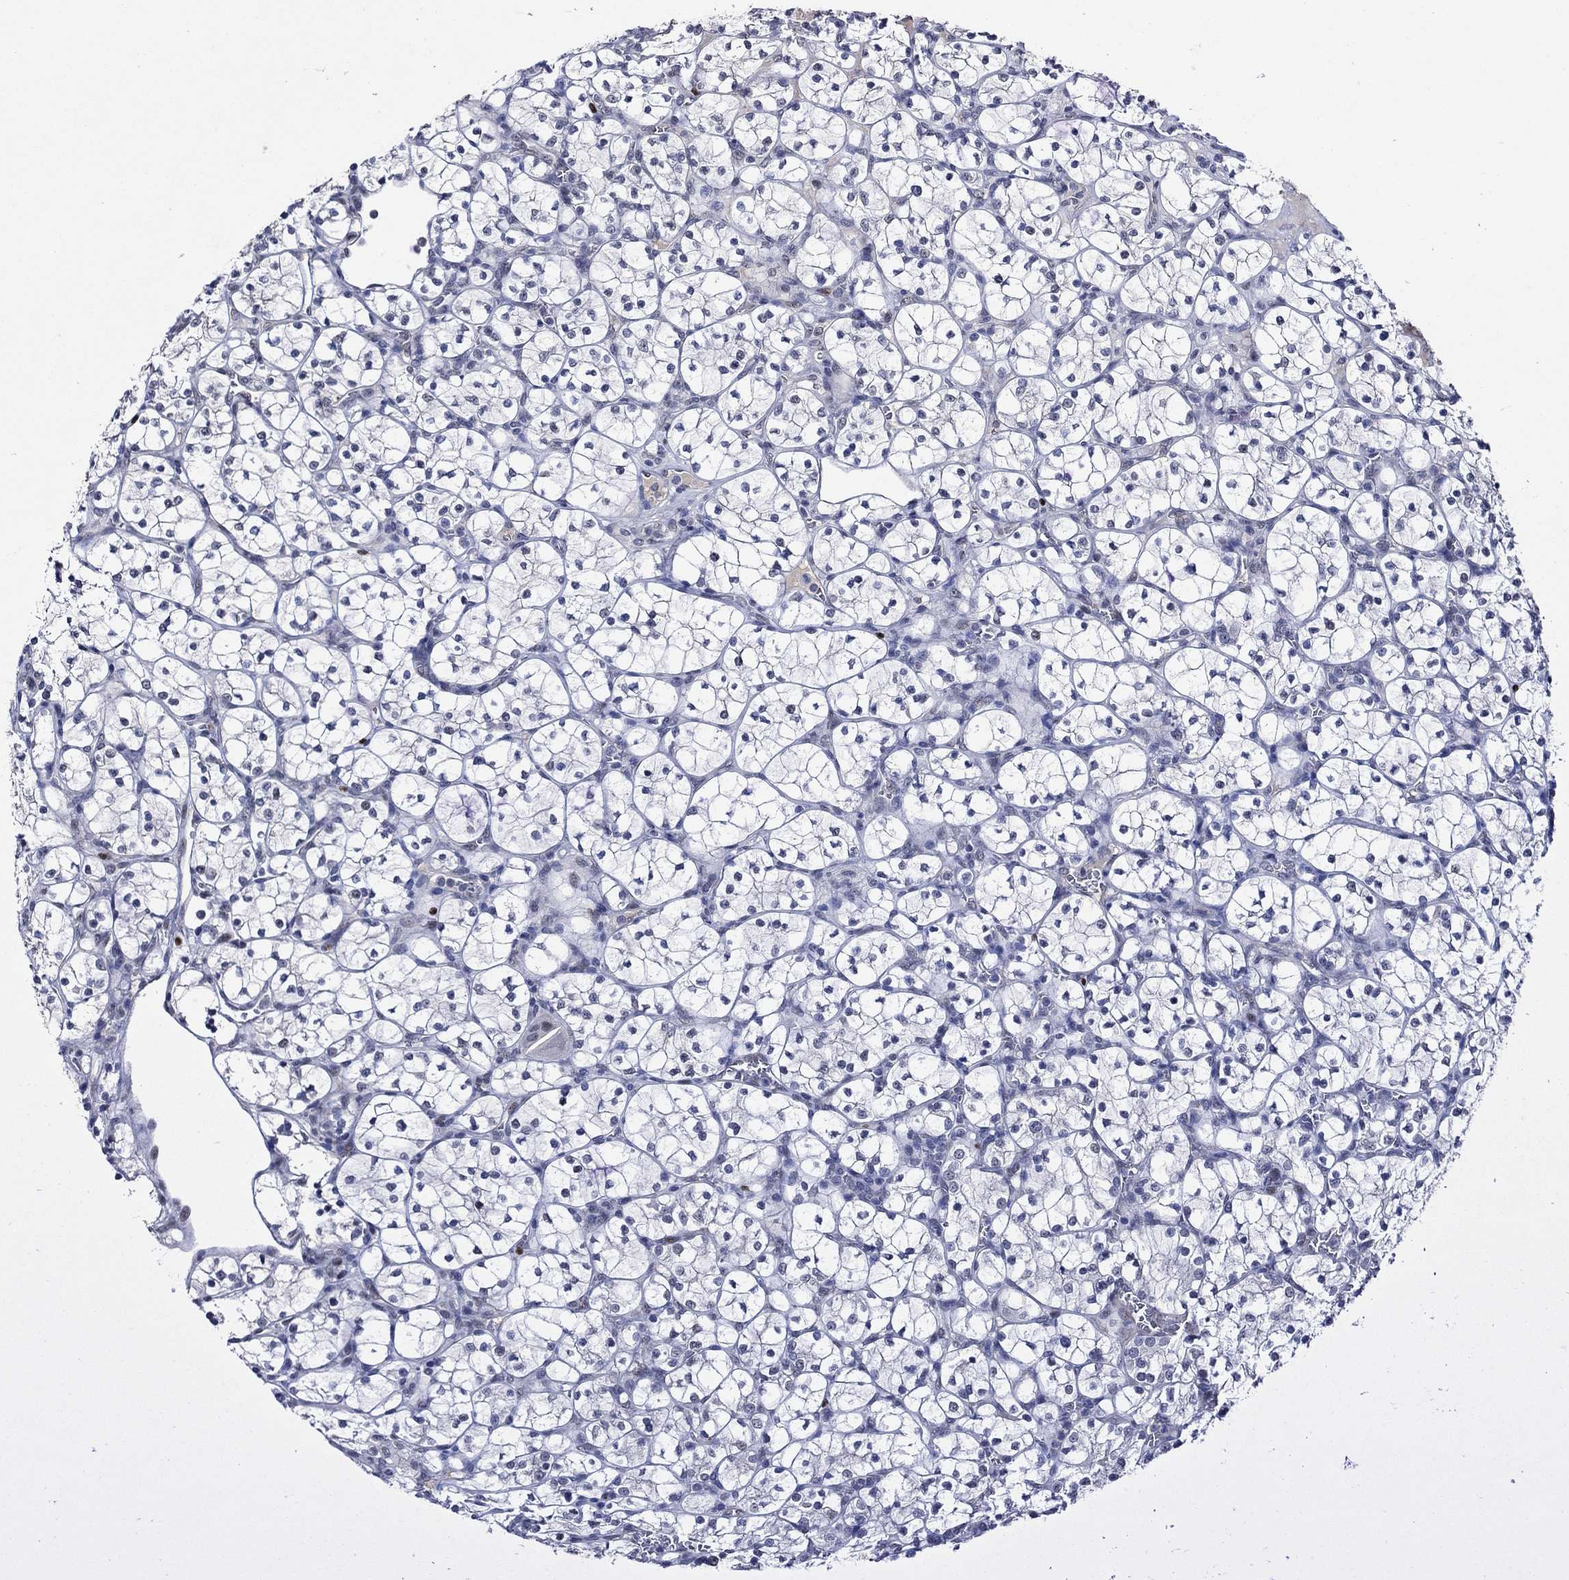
{"staining": {"intensity": "negative", "quantity": "none", "location": "none"}, "tissue": "renal cancer", "cell_type": "Tumor cells", "image_type": "cancer", "snomed": [{"axis": "morphology", "description": "Adenocarcinoma, NOS"}, {"axis": "topography", "description": "Kidney"}], "caption": "This is an immunohistochemistry photomicrograph of human renal cancer (adenocarcinoma). There is no positivity in tumor cells.", "gene": "GATA2", "patient": {"sex": "female", "age": 89}}